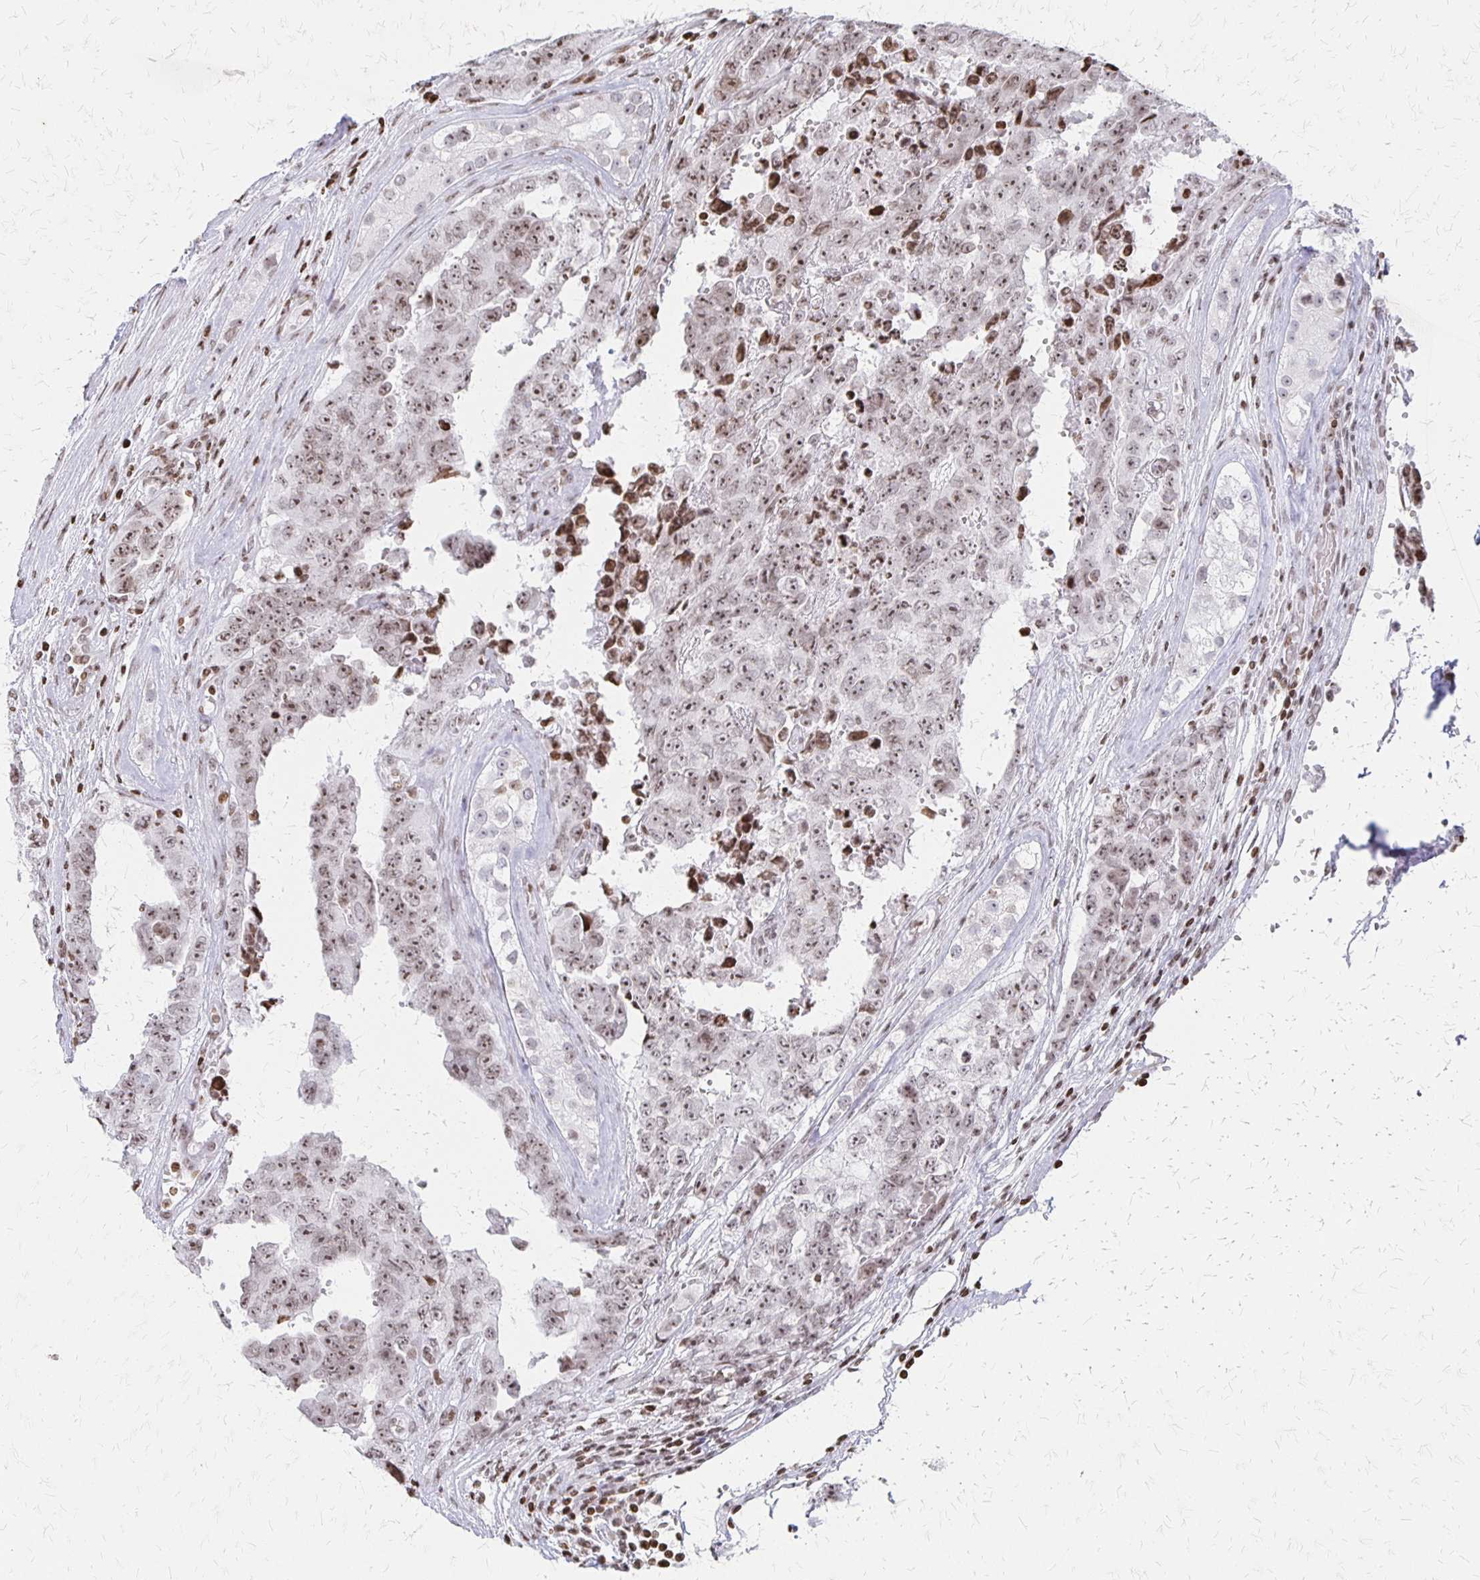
{"staining": {"intensity": "weak", "quantity": "25%-75%", "location": "nuclear"}, "tissue": "testis cancer", "cell_type": "Tumor cells", "image_type": "cancer", "snomed": [{"axis": "morphology", "description": "Normal tissue, NOS"}, {"axis": "morphology", "description": "Carcinoma, Embryonal, NOS"}, {"axis": "topography", "description": "Testis"}, {"axis": "topography", "description": "Epididymis"}], "caption": "Immunohistochemical staining of testis cancer (embryonal carcinoma) displays low levels of weak nuclear staining in approximately 25%-75% of tumor cells.", "gene": "ZNF280C", "patient": {"sex": "male", "age": 25}}